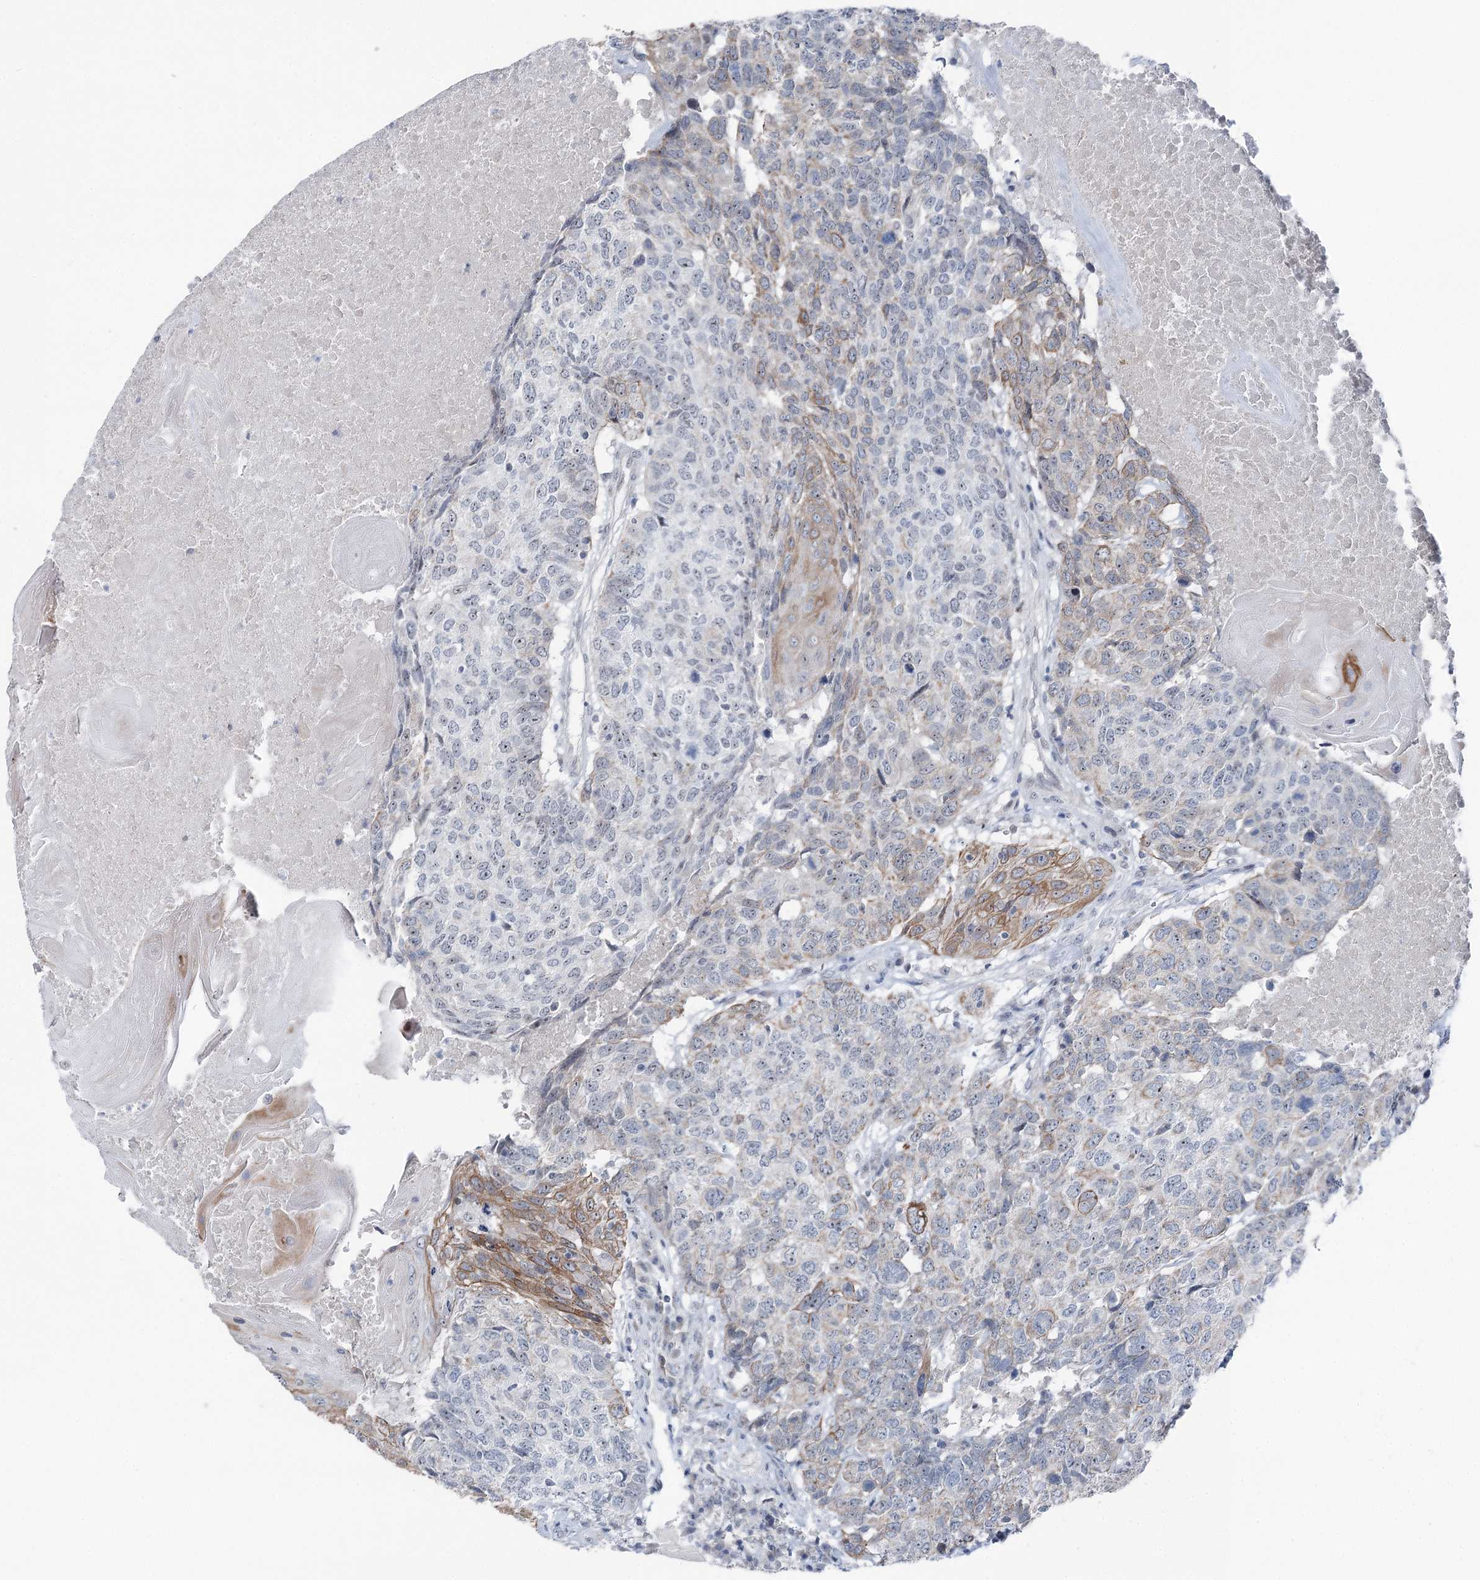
{"staining": {"intensity": "moderate", "quantity": "25%-75%", "location": "cytoplasmic/membranous"}, "tissue": "head and neck cancer", "cell_type": "Tumor cells", "image_type": "cancer", "snomed": [{"axis": "morphology", "description": "Squamous cell carcinoma, NOS"}, {"axis": "topography", "description": "Head-Neck"}], "caption": "Head and neck squamous cell carcinoma stained with a brown dye reveals moderate cytoplasmic/membranous positive staining in approximately 25%-75% of tumor cells.", "gene": "STEEP1", "patient": {"sex": "male", "age": 66}}